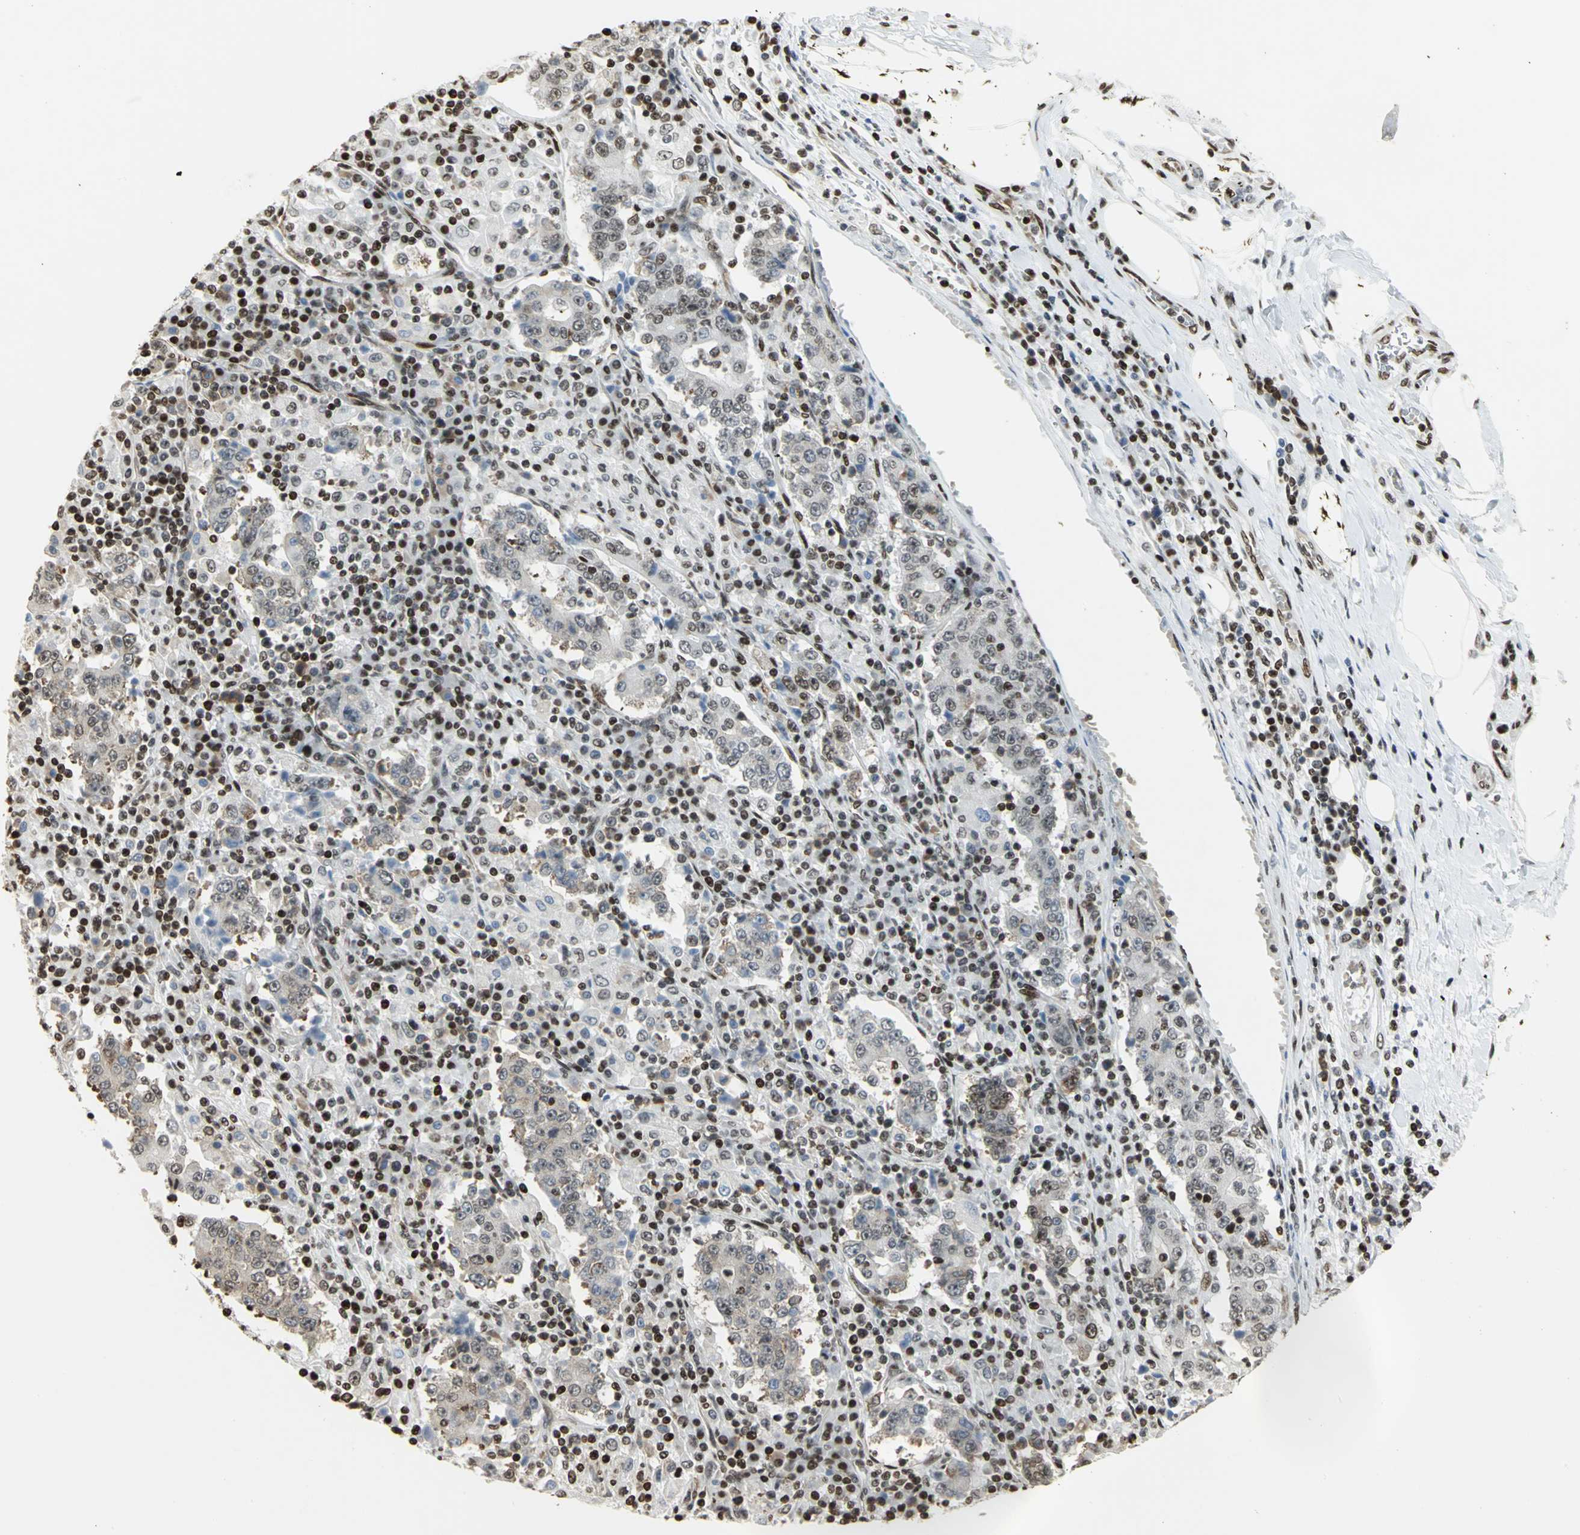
{"staining": {"intensity": "moderate", "quantity": ">75%", "location": "nuclear"}, "tissue": "stomach cancer", "cell_type": "Tumor cells", "image_type": "cancer", "snomed": [{"axis": "morphology", "description": "Normal tissue, NOS"}, {"axis": "morphology", "description": "Adenocarcinoma, NOS"}, {"axis": "topography", "description": "Stomach, upper"}, {"axis": "topography", "description": "Stomach"}], "caption": "Human stomach cancer stained for a protein (brown) shows moderate nuclear positive staining in approximately >75% of tumor cells.", "gene": "HMGB1", "patient": {"sex": "male", "age": 59}}